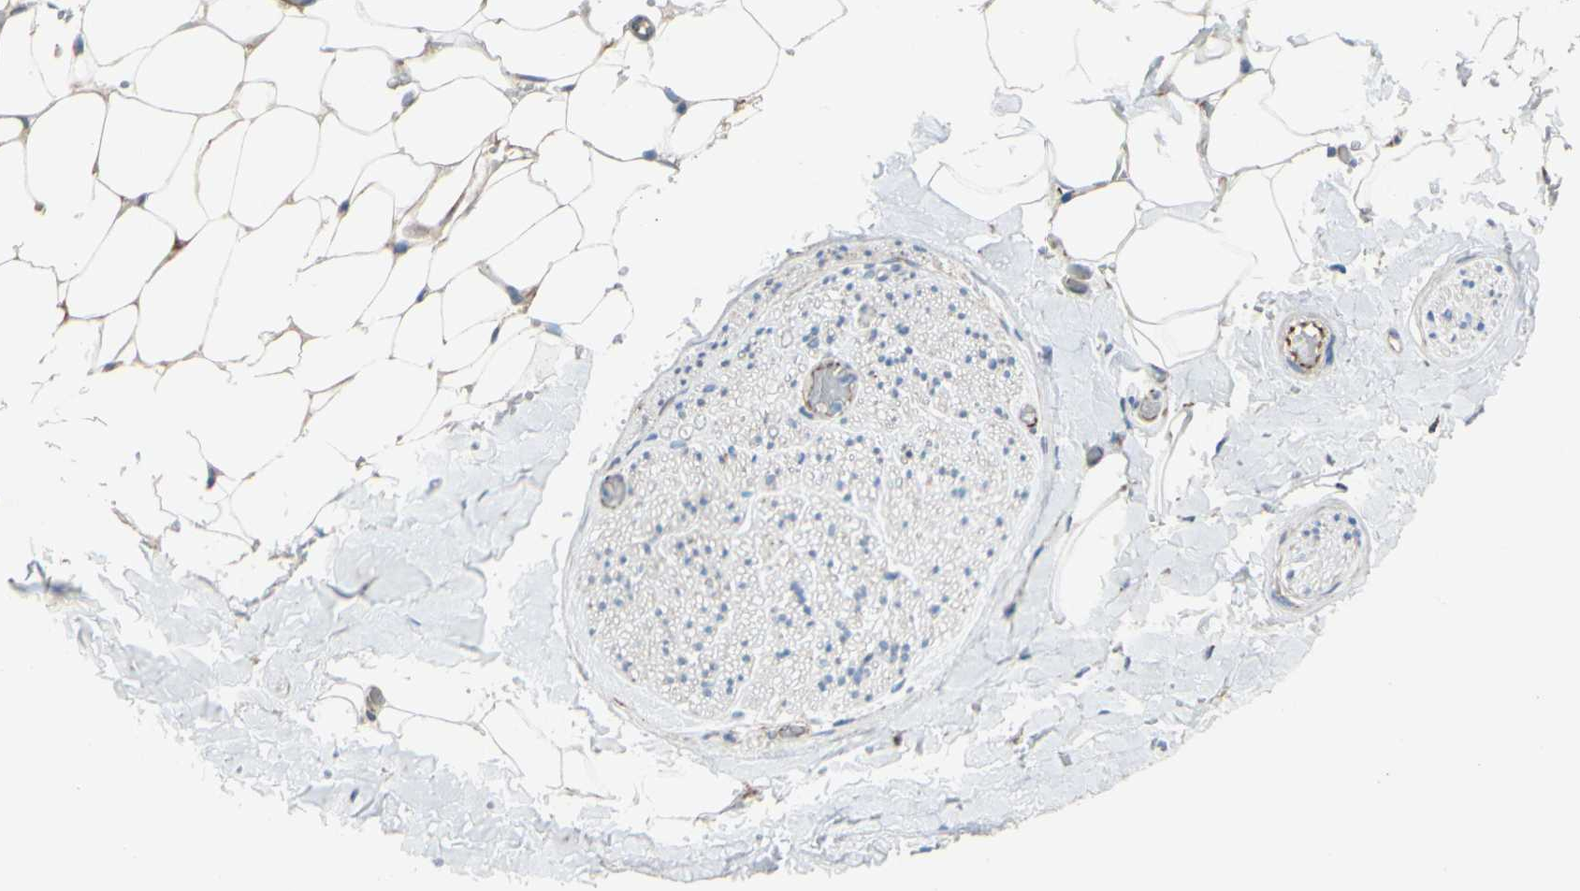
{"staining": {"intensity": "weak", "quantity": ">75%", "location": "cytoplasmic/membranous"}, "tissue": "adipose tissue", "cell_type": "Adipocytes", "image_type": "normal", "snomed": [{"axis": "morphology", "description": "Normal tissue, NOS"}, {"axis": "topography", "description": "Peripheral nerve tissue"}], "caption": "IHC histopathology image of normal adipose tissue stained for a protein (brown), which displays low levels of weak cytoplasmic/membranous expression in about >75% of adipocytes.", "gene": "CDCP1", "patient": {"sex": "male", "age": 70}}